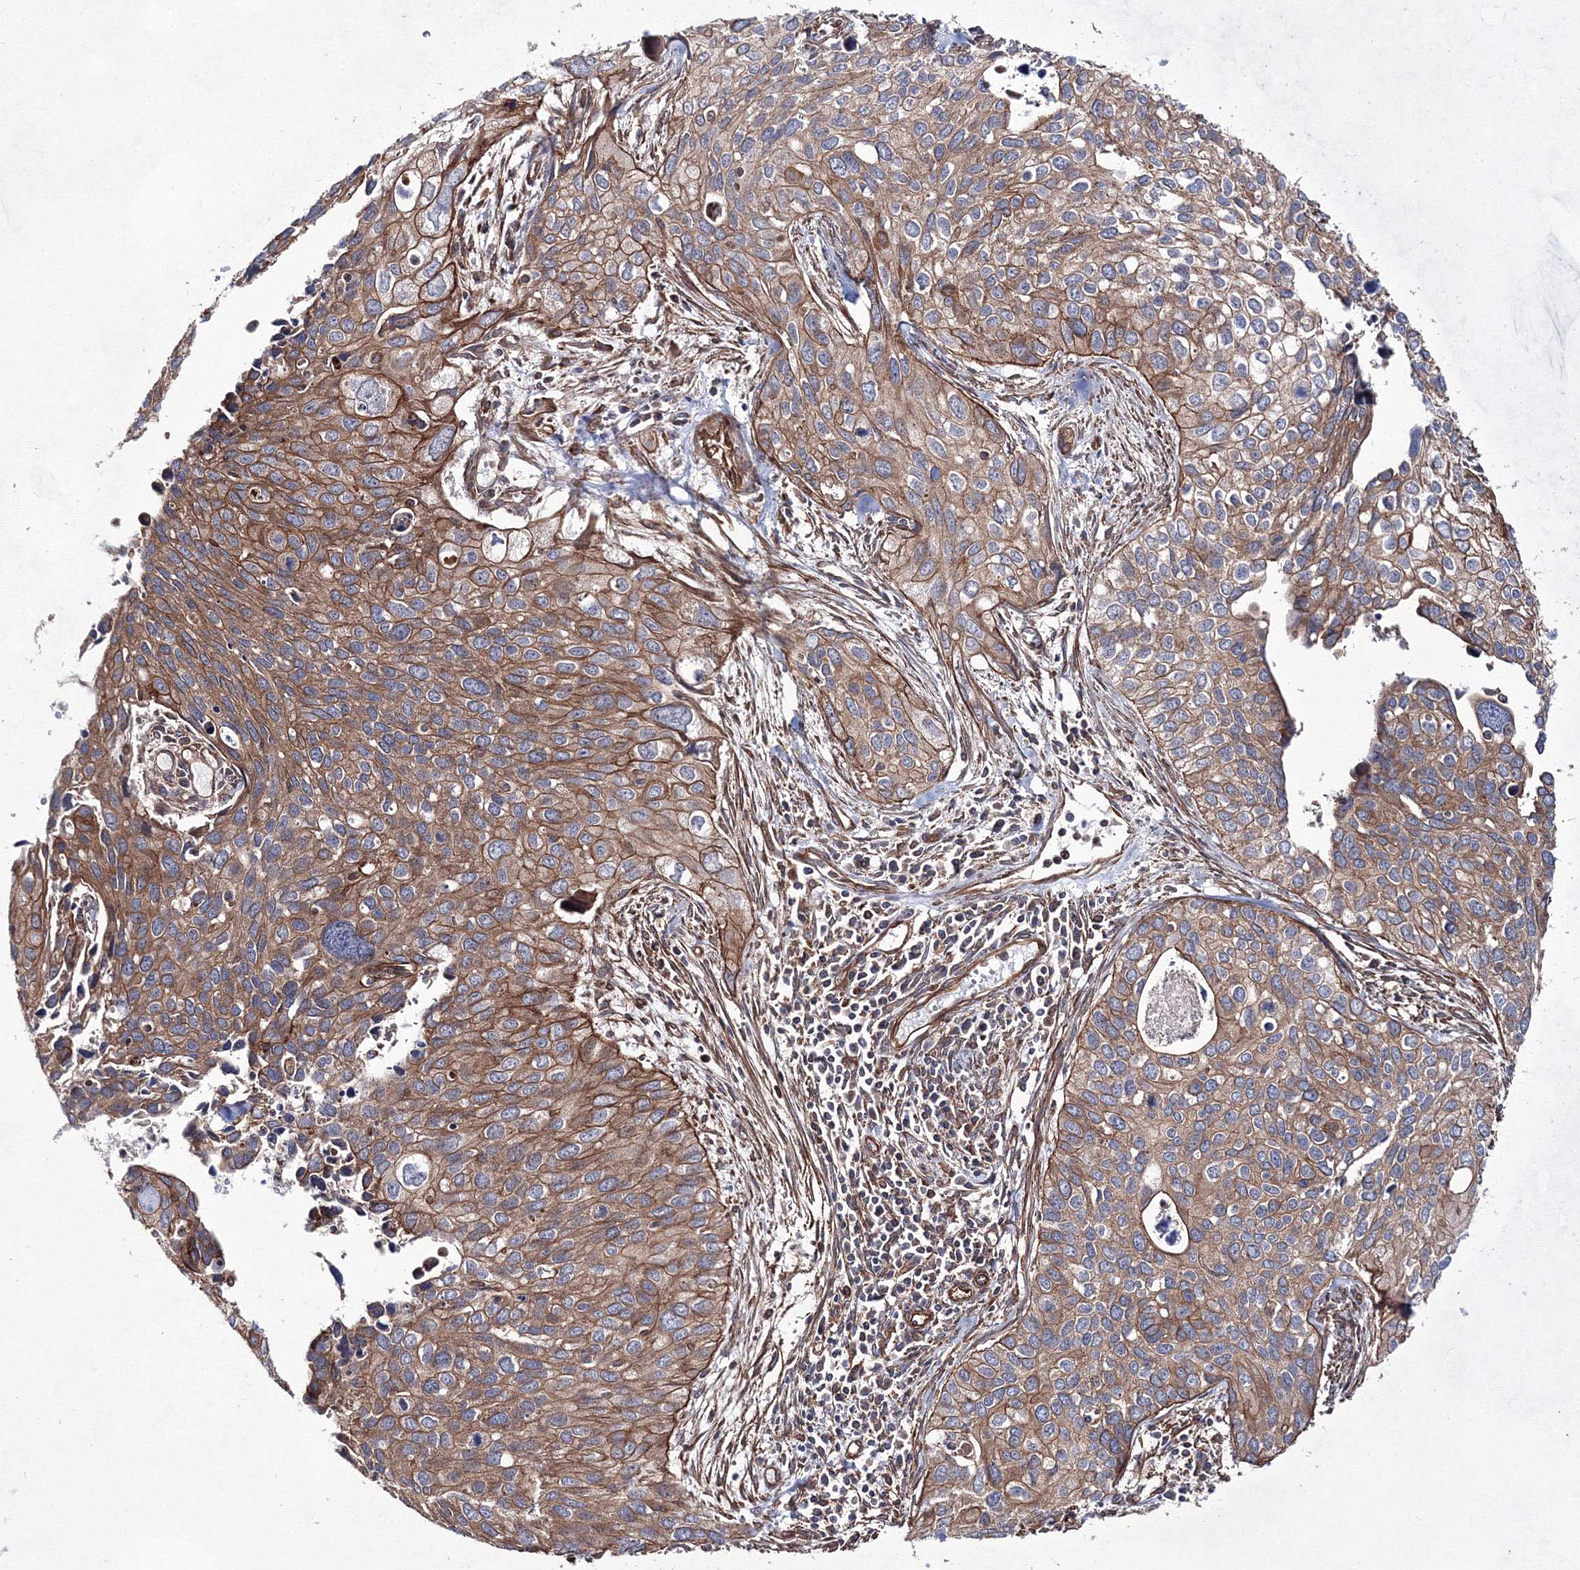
{"staining": {"intensity": "moderate", "quantity": ">75%", "location": "cytoplasmic/membranous"}, "tissue": "cervical cancer", "cell_type": "Tumor cells", "image_type": "cancer", "snomed": [{"axis": "morphology", "description": "Squamous cell carcinoma, NOS"}, {"axis": "topography", "description": "Cervix"}], "caption": "Protein analysis of cervical squamous cell carcinoma tissue reveals moderate cytoplasmic/membranous positivity in approximately >75% of tumor cells.", "gene": "EXOC6", "patient": {"sex": "female", "age": 55}}